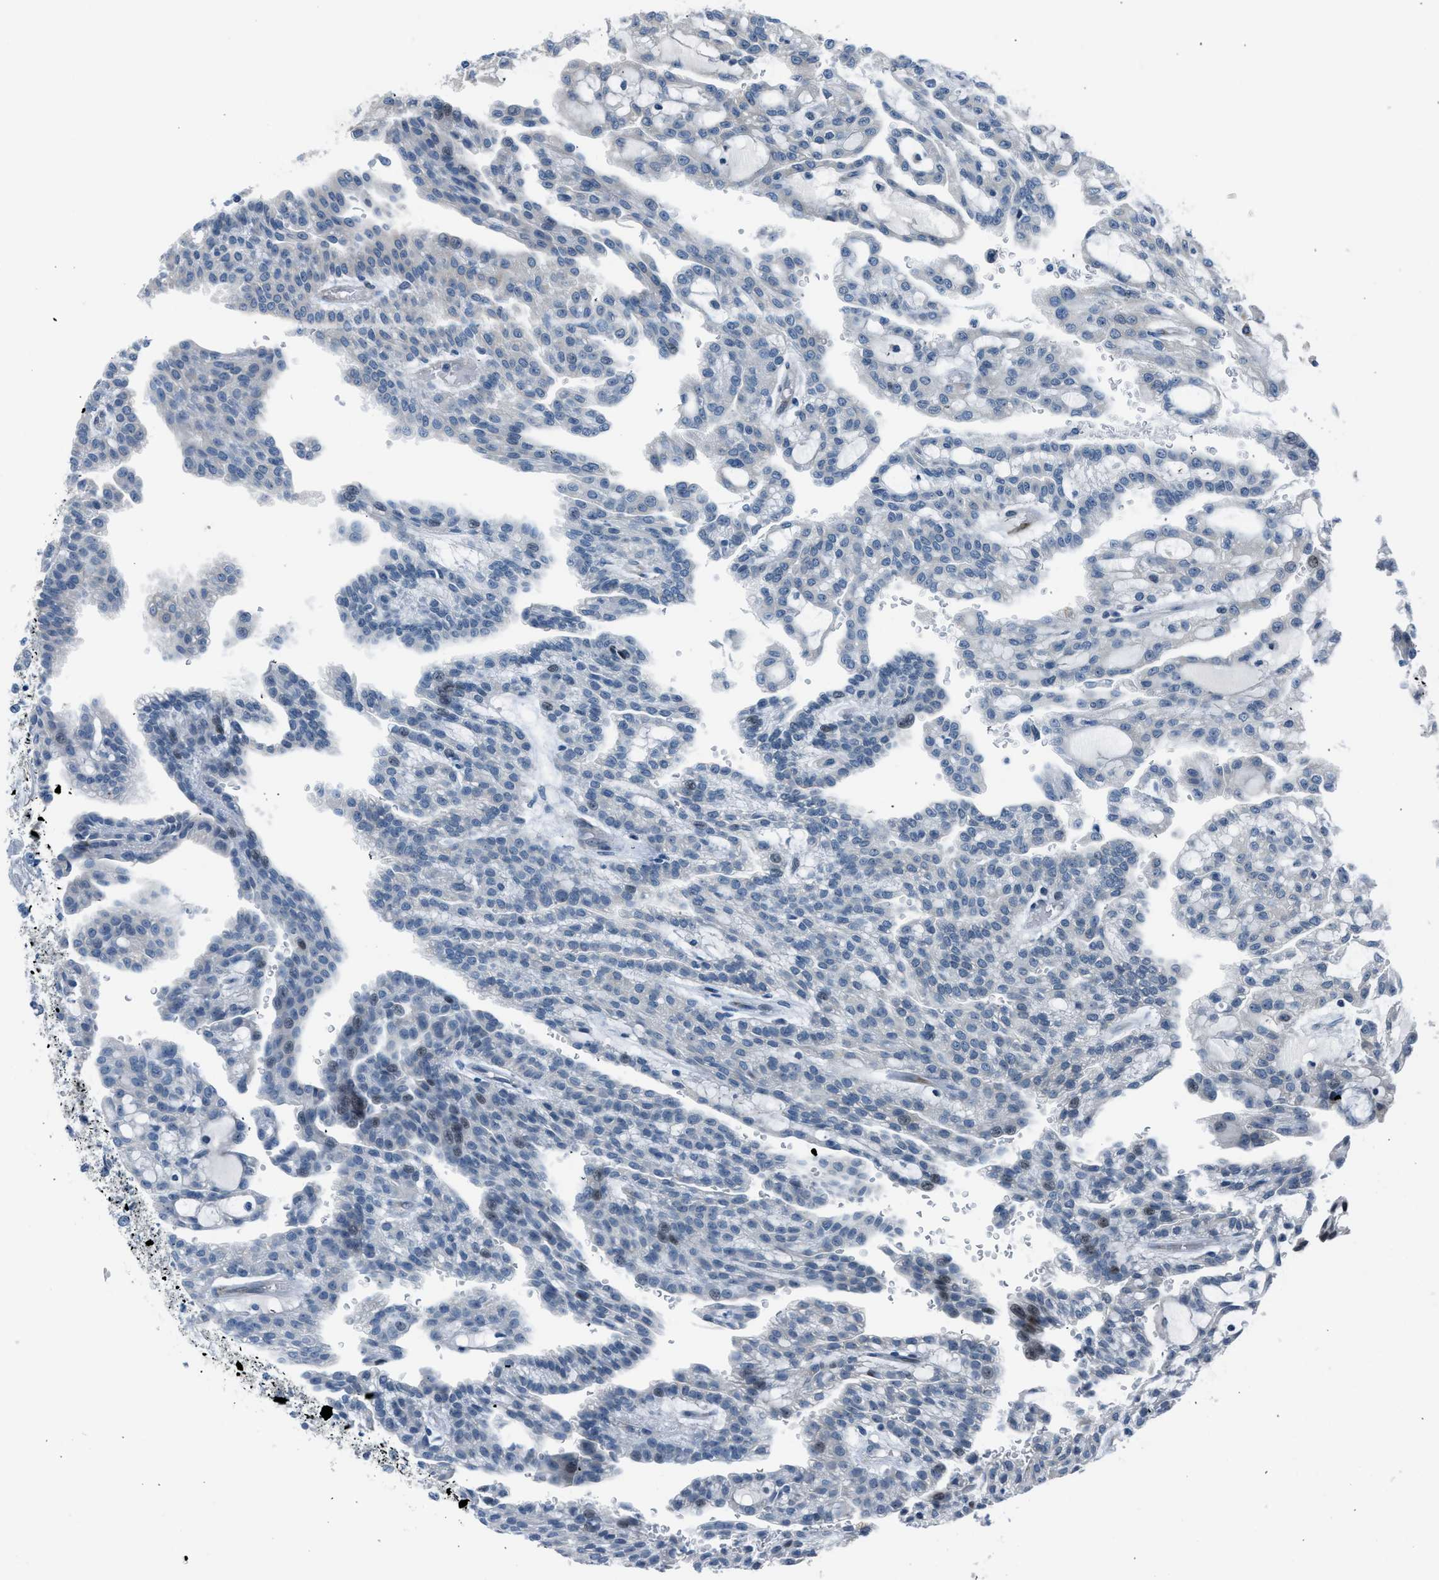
{"staining": {"intensity": "negative", "quantity": "none", "location": "none"}, "tissue": "renal cancer", "cell_type": "Tumor cells", "image_type": "cancer", "snomed": [{"axis": "morphology", "description": "Adenocarcinoma, NOS"}, {"axis": "topography", "description": "Kidney"}], "caption": "This image is of adenocarcinoma (renal) stained with immunohistochemistry to label a protein in brown with the nuclei are counter-stained blue. There is no staining in tumor cells.", "gene": "RNF41", "patient": {"sex": "male", "age": 63}}